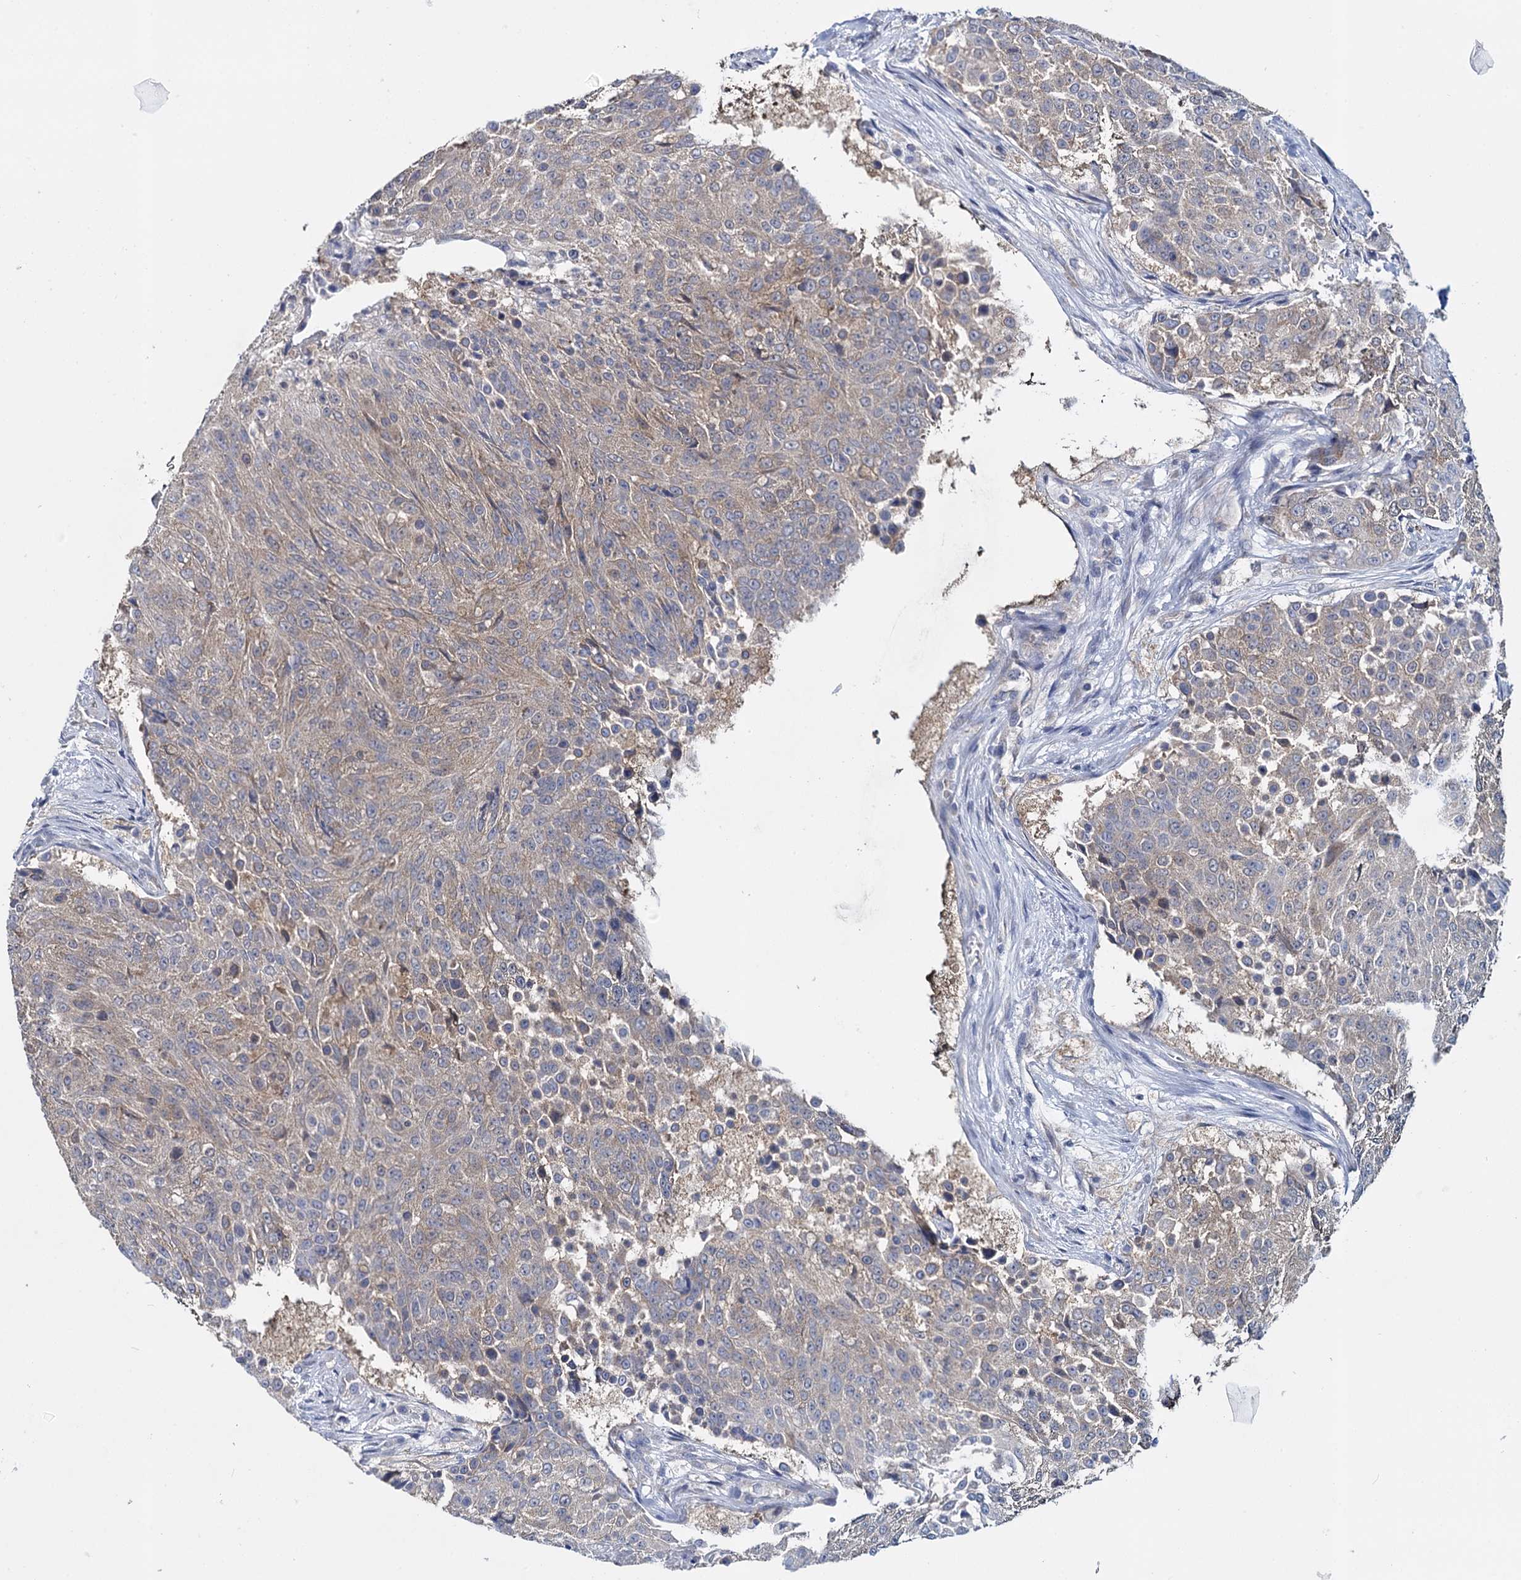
{"staining": {"intensity": "moderate", "quantity": "25%-75%", "location": "cytoplasmic/membranous"}, "tissue": "urothelial cancer", "cell_type": "Tumor cells", "image_type": "cancer", "snomed": [{"axis": "morphology", "description": "Urothelial carcinoma, High grade"}, {"axis": "topography", "description": "Urinary bladder"}], "caption": "The immunohistochemical stain highlights moderate cytoplasmic/membranous expression in tumor cells of urothelial cancer tissue. Using DAB (3,3'-diaminobenzidine) (brown) and hematoxylin (blue) stains, captured at high magnification using brightfield microscopy.", "gene": "GSTM2", "patient": {"sex": "female", "age": 63}}